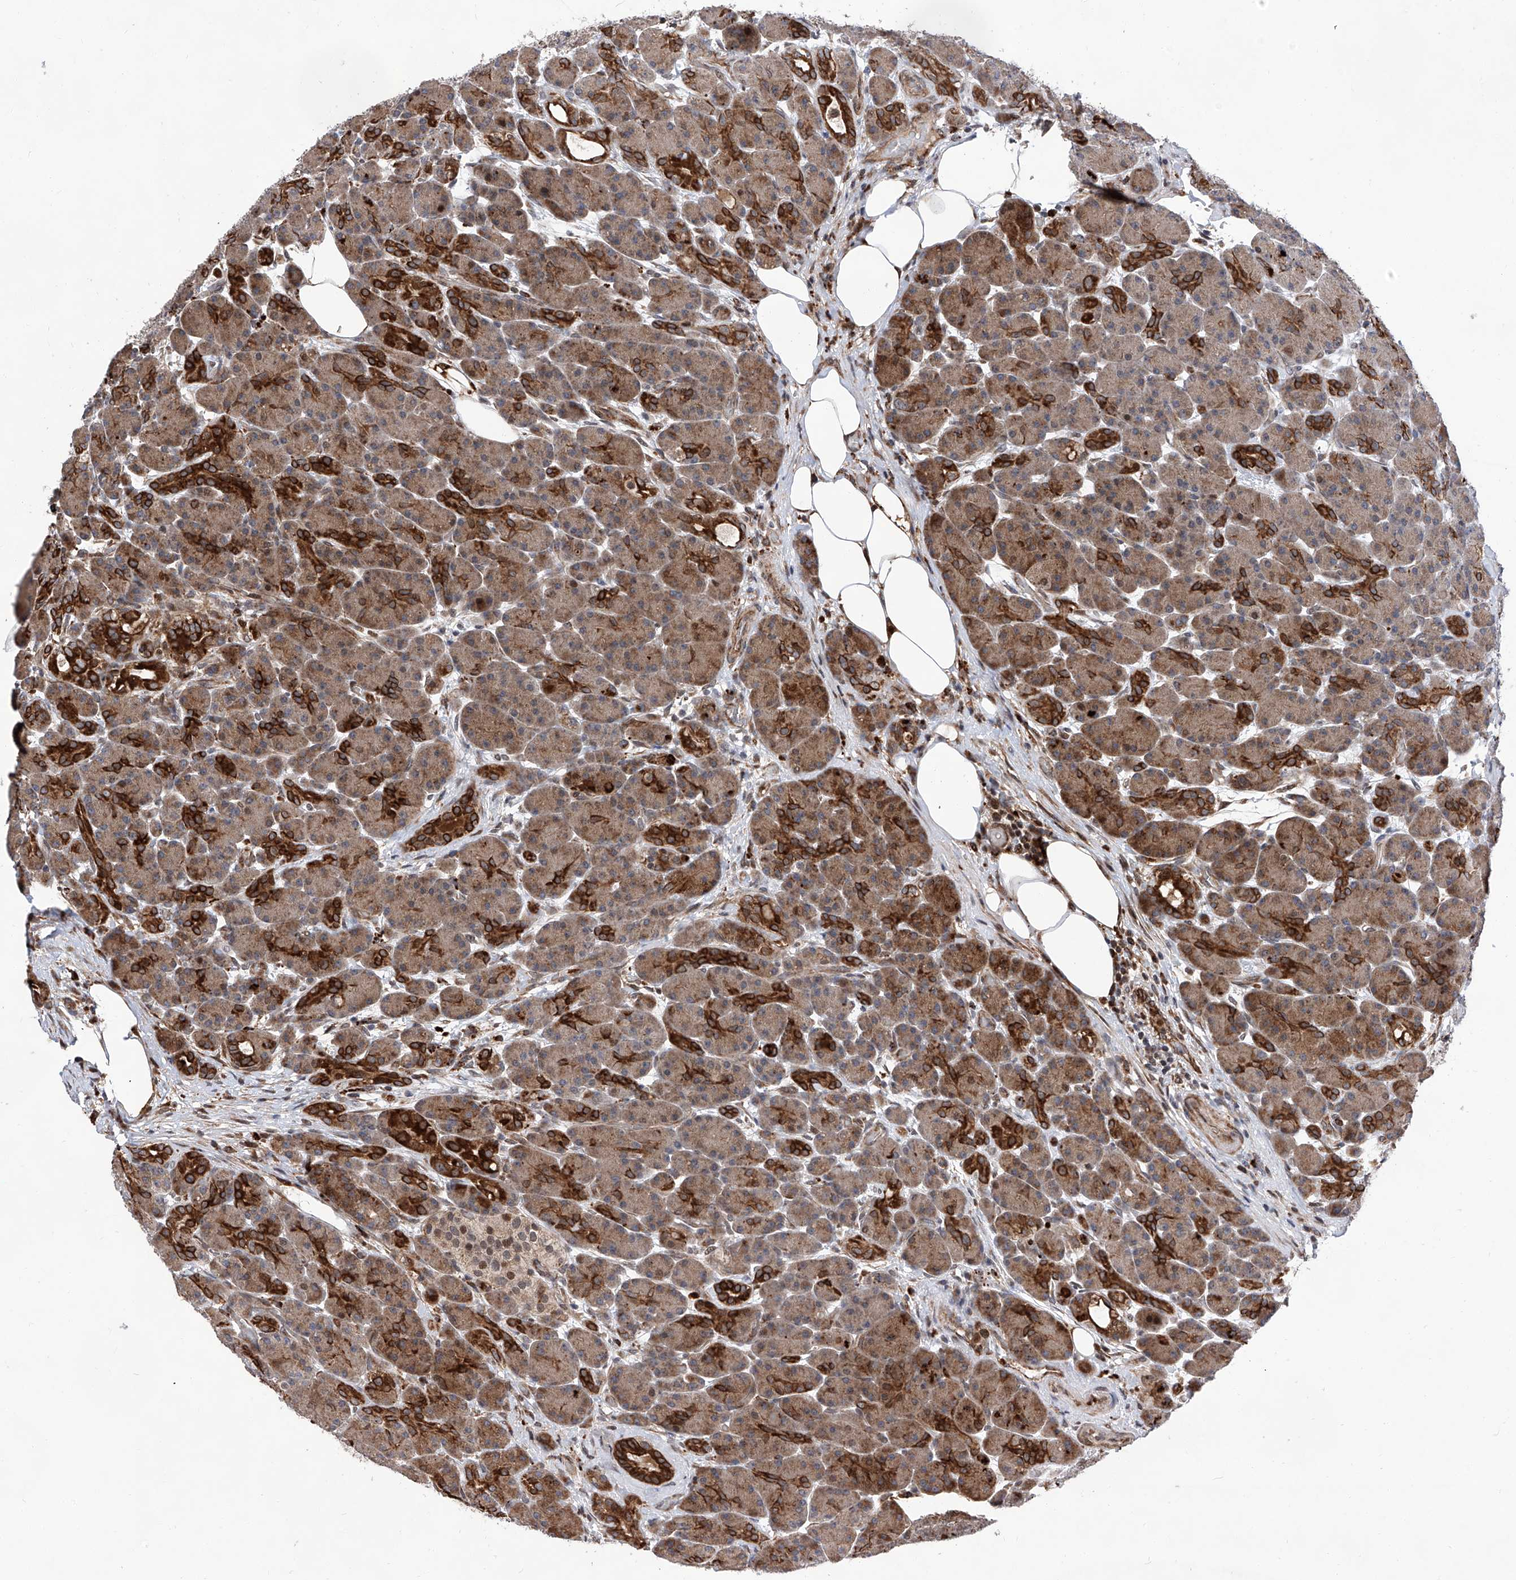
{"staining": {"intensity": "strong", "quantity": "25%-75%", "location": "cytoplasmic/membranous,nuclear"}, "tissue": "pancreas", "cell_type": "Exocrine glandular cells", "image_type": "normal", "snomed": [{"axis": "morphology", "description": "Normal tissue, NOS"}, {"axis": "topography", "description": "Pancreas"}], "caption": "Immunohistochemical staining of normal human pancreas exhibits high levels of strong cytoplasmic/membranous,nuclear positivity in about 25%-75% of exocrine glandular cells.", "gene": "FARP2", "patient": {"sex": "male", "age": 63}}